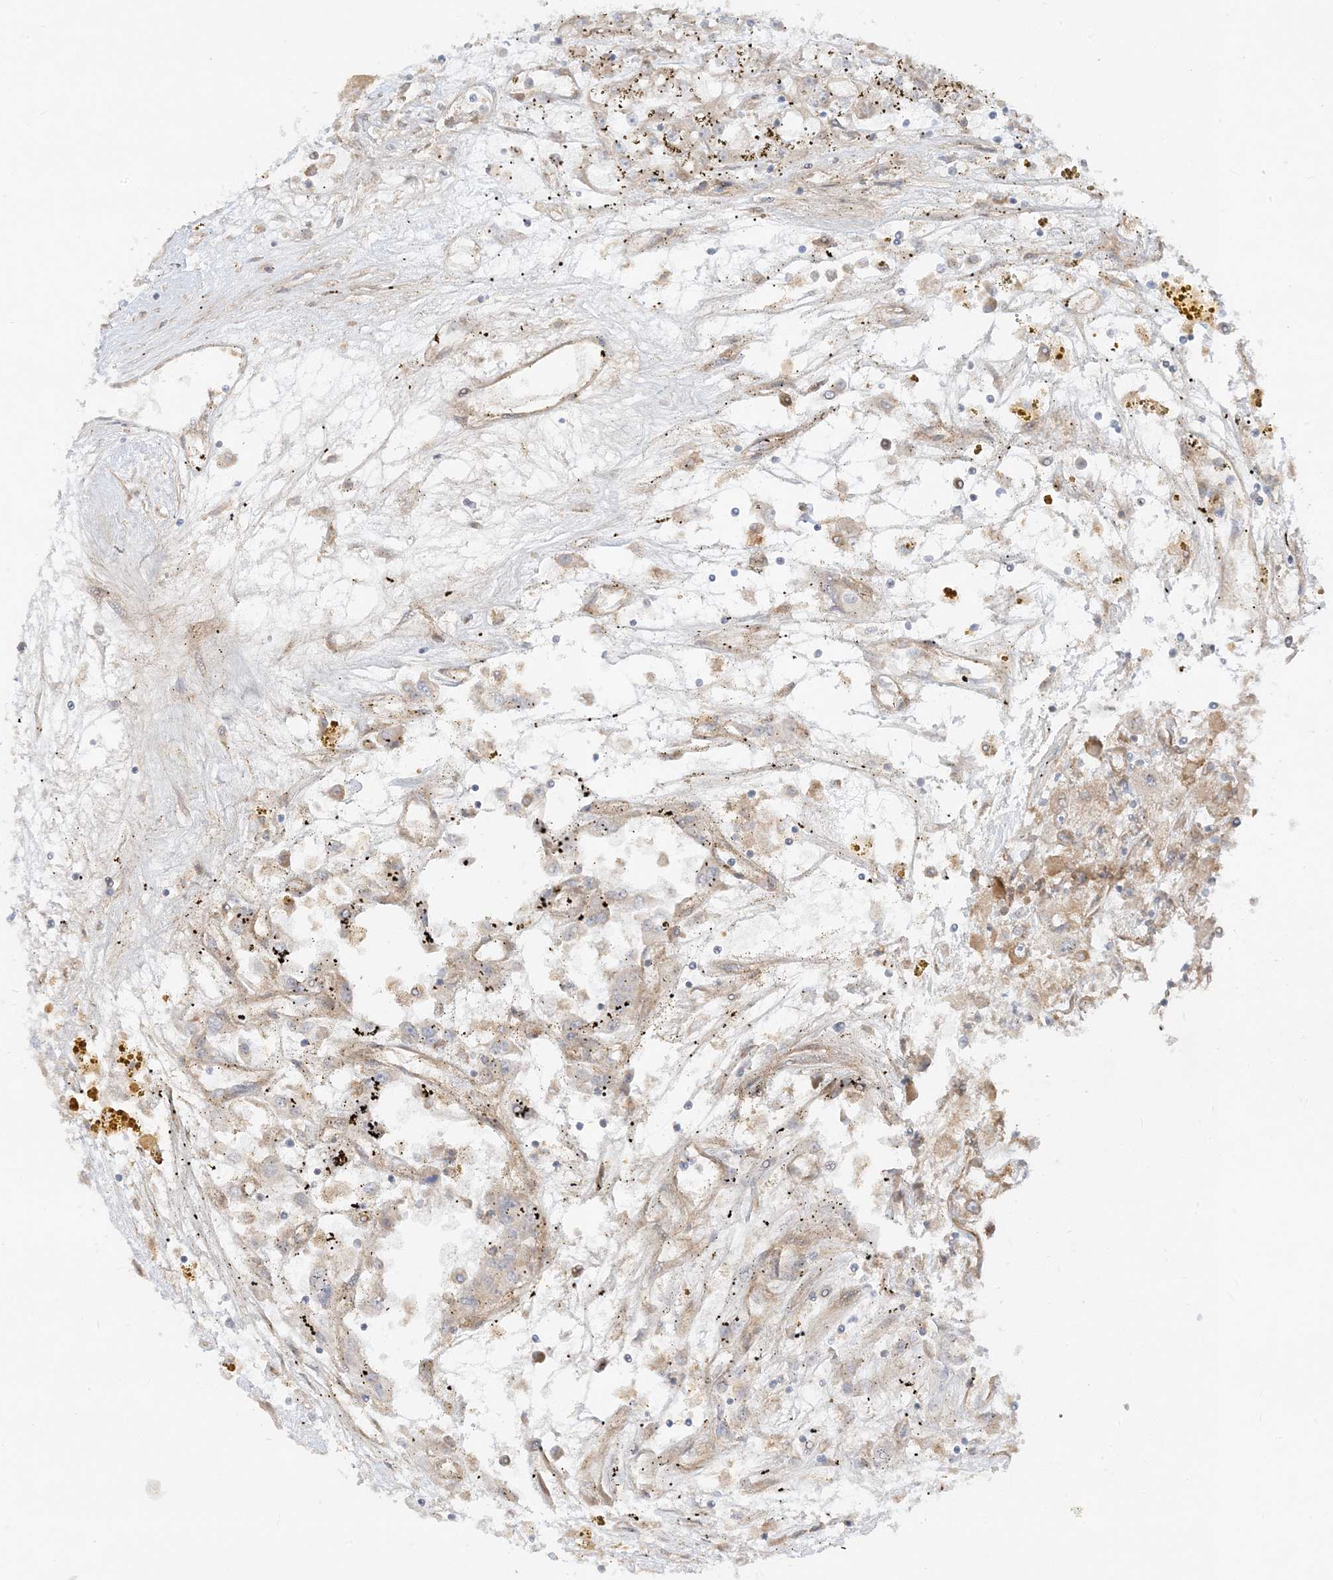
{"staining": {"intensity": "weak", "quantity": "<25%", "location": "cytoplasmic/membranous"}, "tissue": "renal cancer", "cell_type": "Tumor cells", "image_type": "cancer", "snomed": [{"axis": "morphology", "description": "Adenocarcinoma, NOS"}, {"axis": "topography", "description": "Kidney"}], "caption": "An image of renal adenocarcinoma stained for a protein demonstrates no brown staining in tumor cells.", "gene": "SCARF2", "patient": {"sex": "female", "age": 52}}